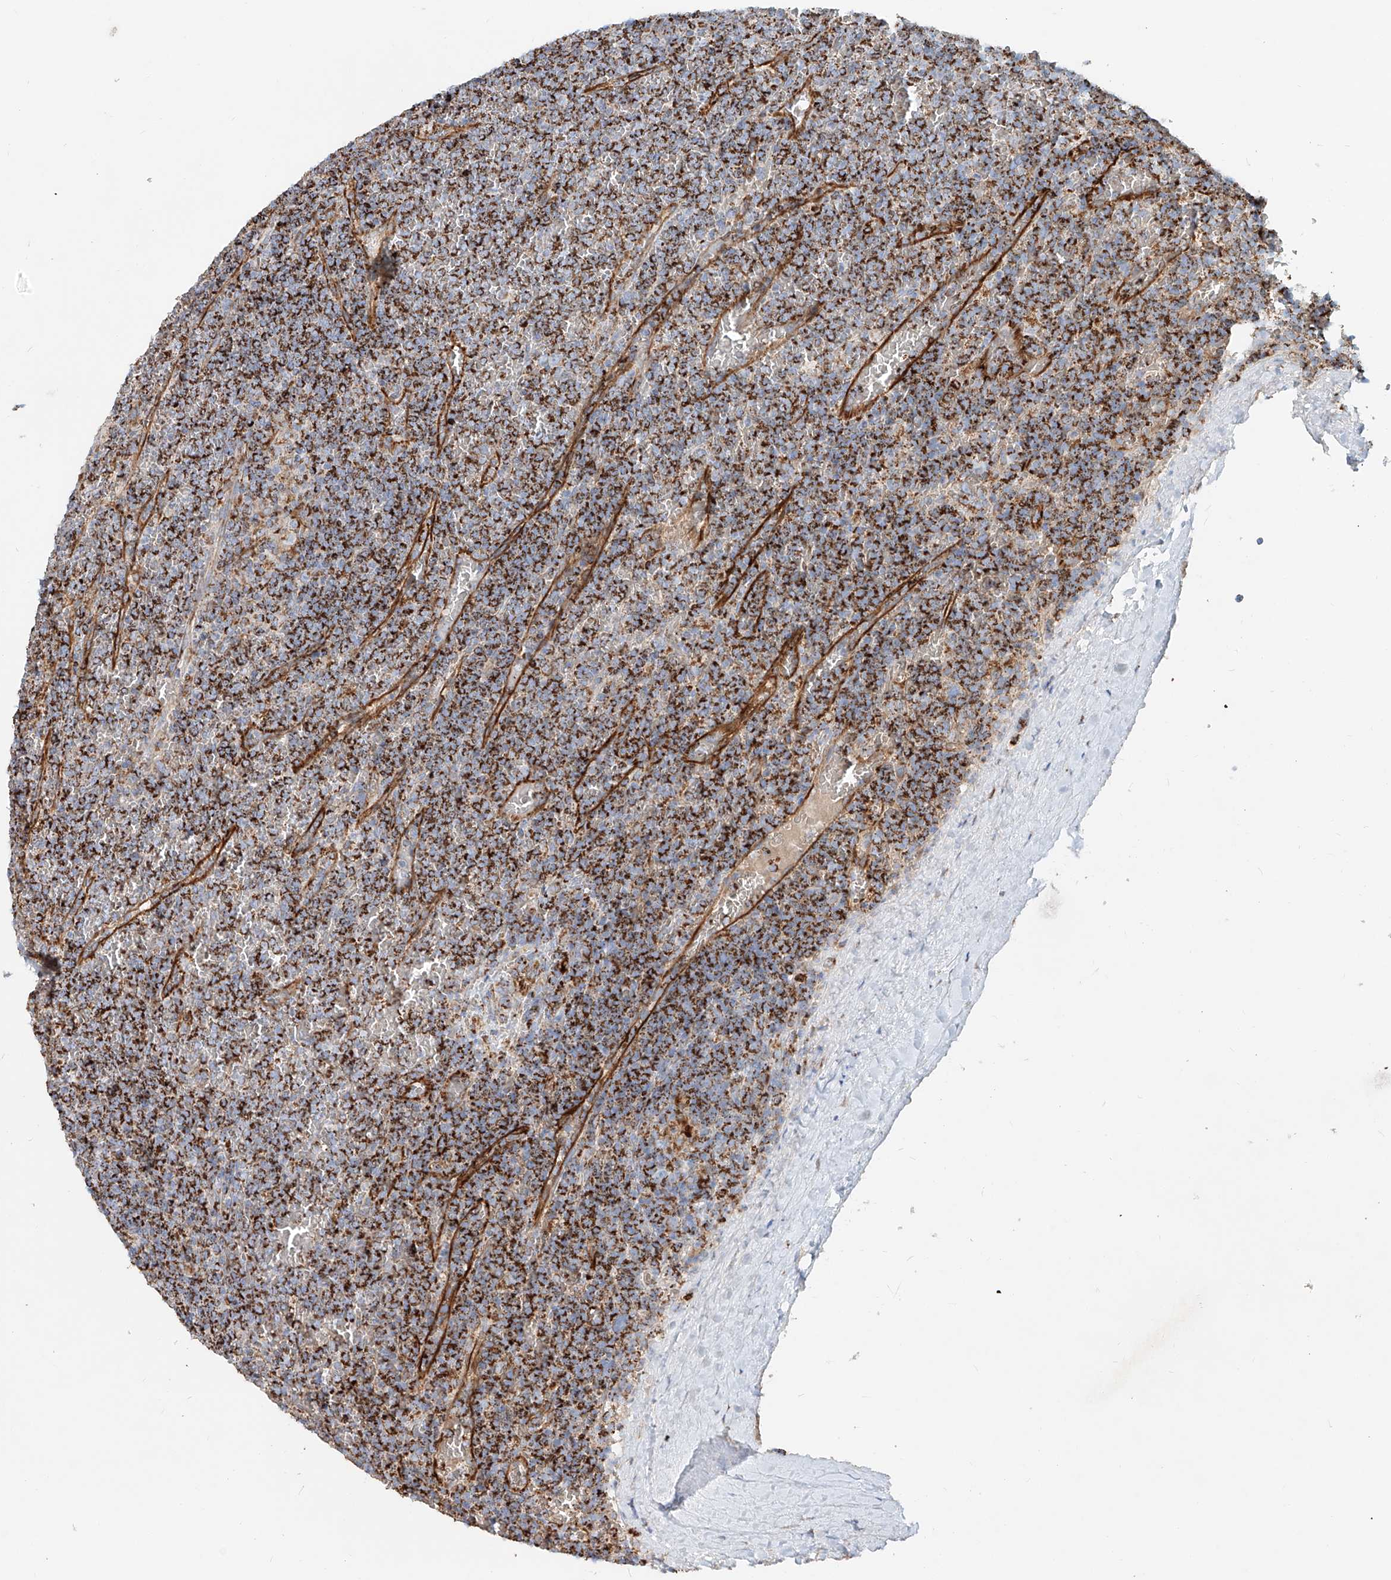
{"staining": {"intensity": "strong", "quantity": ">75%", "location": "cytoplasmic/membranous"}, "tissue": "lymphoma", "cell_type": "Tumor cells", "image_type": "cancer", "snomed": [{"axis": "morphology", "description": "Malignant lymphoma, non-Hodgkin's type, Low grade"}, {"axis": "topography", "description": "Spleen"}], "caption": "A brown stain labels strong cytoplasmic/membranous positivity of a protein in lymphoma tumor cells. (IHC, brightfield microscopy, high magnification).", "gene": "CARD10", "patient": {"sex": "female", "age": 19}}